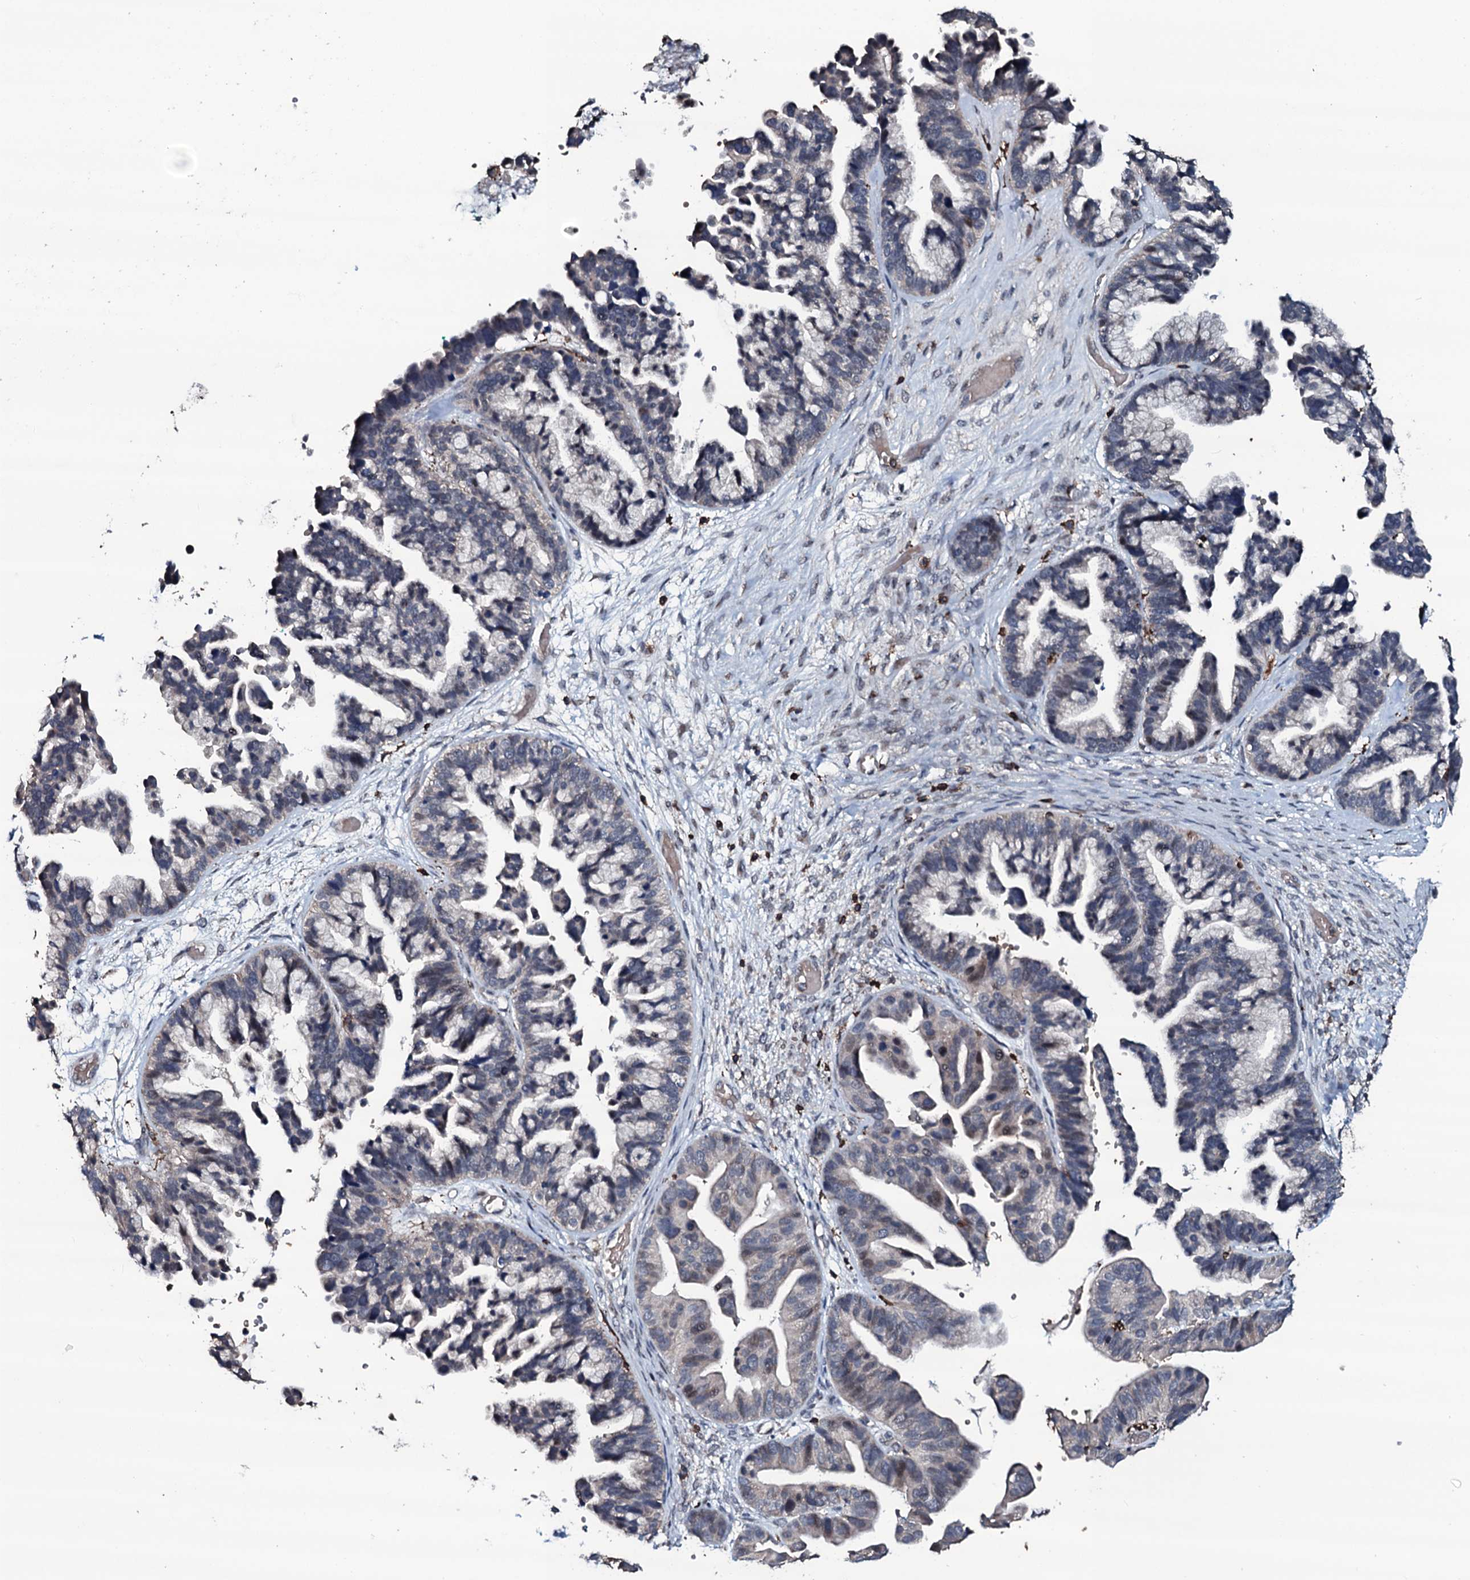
{"staining": {"intensity": "negative", "quantity": "none", "location": "none"}, "tissue": "ovarian cancer", "cell_type": "Tumor cells", "image_type": "cancer", "snomed": [{"axis": "morphology", "description": "Cystadenocarcinoma, serous, NOS"}, {"axis": "topography", "description": "Ovary"}], "caption": "Immunohistochemistry (IHC) image of human serous cystadenocarcinoma (ovarian) stained for a protein (brown), which exhibits no staining in tumor cells.", "gene": "OGFOD2", "patient": {"sex": "female", "age": 56}}